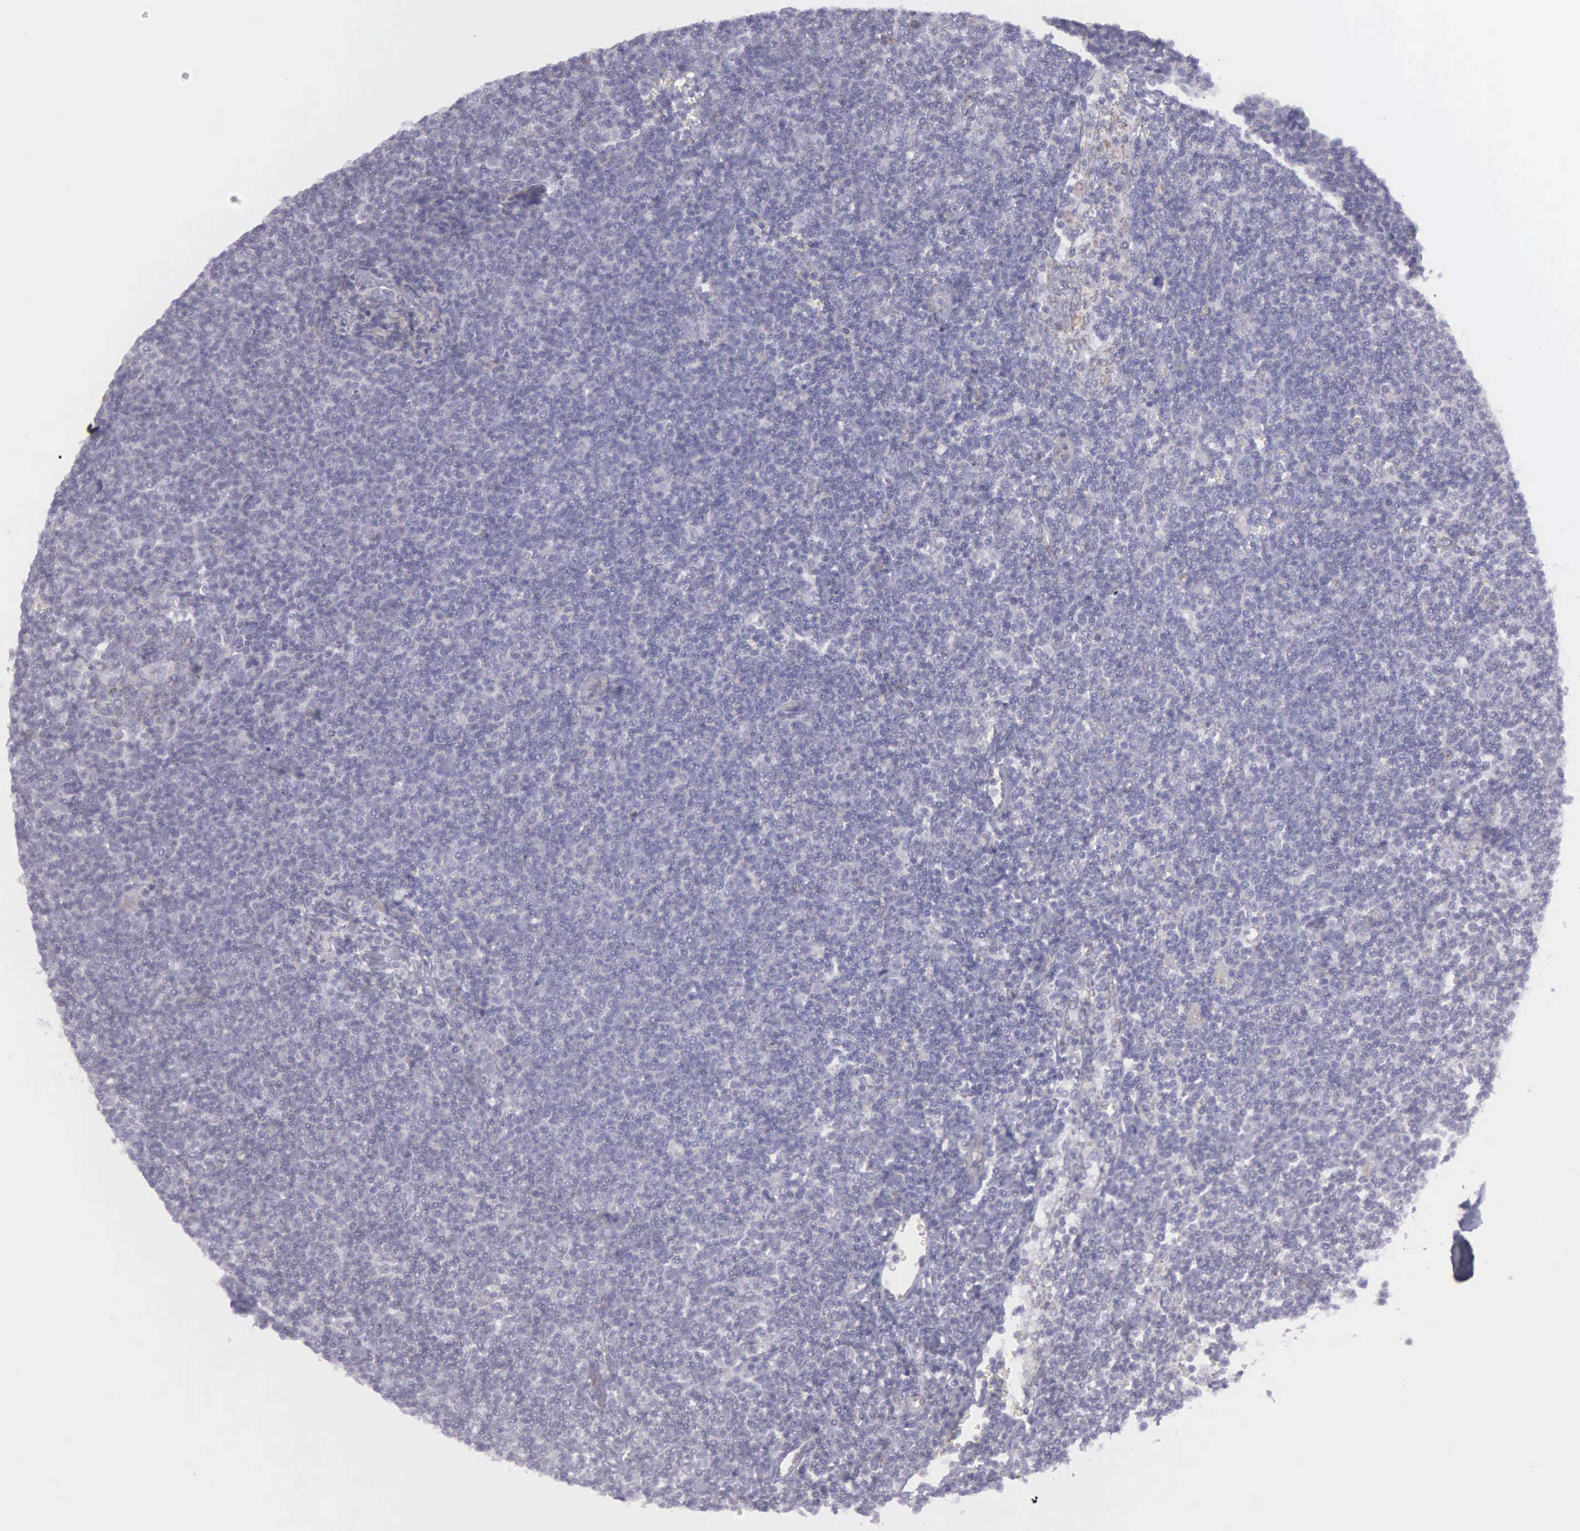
{"staining": {"intensity": "negative", "quantity": "none", "location": "none"}, "tissue": "lymphoma", "cell_type": "Tumor cells", "image_type": "cancer", "snomed": [{"axis": "morphology", "description": "Malignant lymphoma, non-Hodgkin's type, Low grade"}, {"axis": "topography", "description": "Lymph node"}], "caption": "Human lymphoma stained for a protein using IHC shows no staining in tumor cells.", "gene": "SYNJ2BP", "patient": {"sex": "male", "age": 65}}